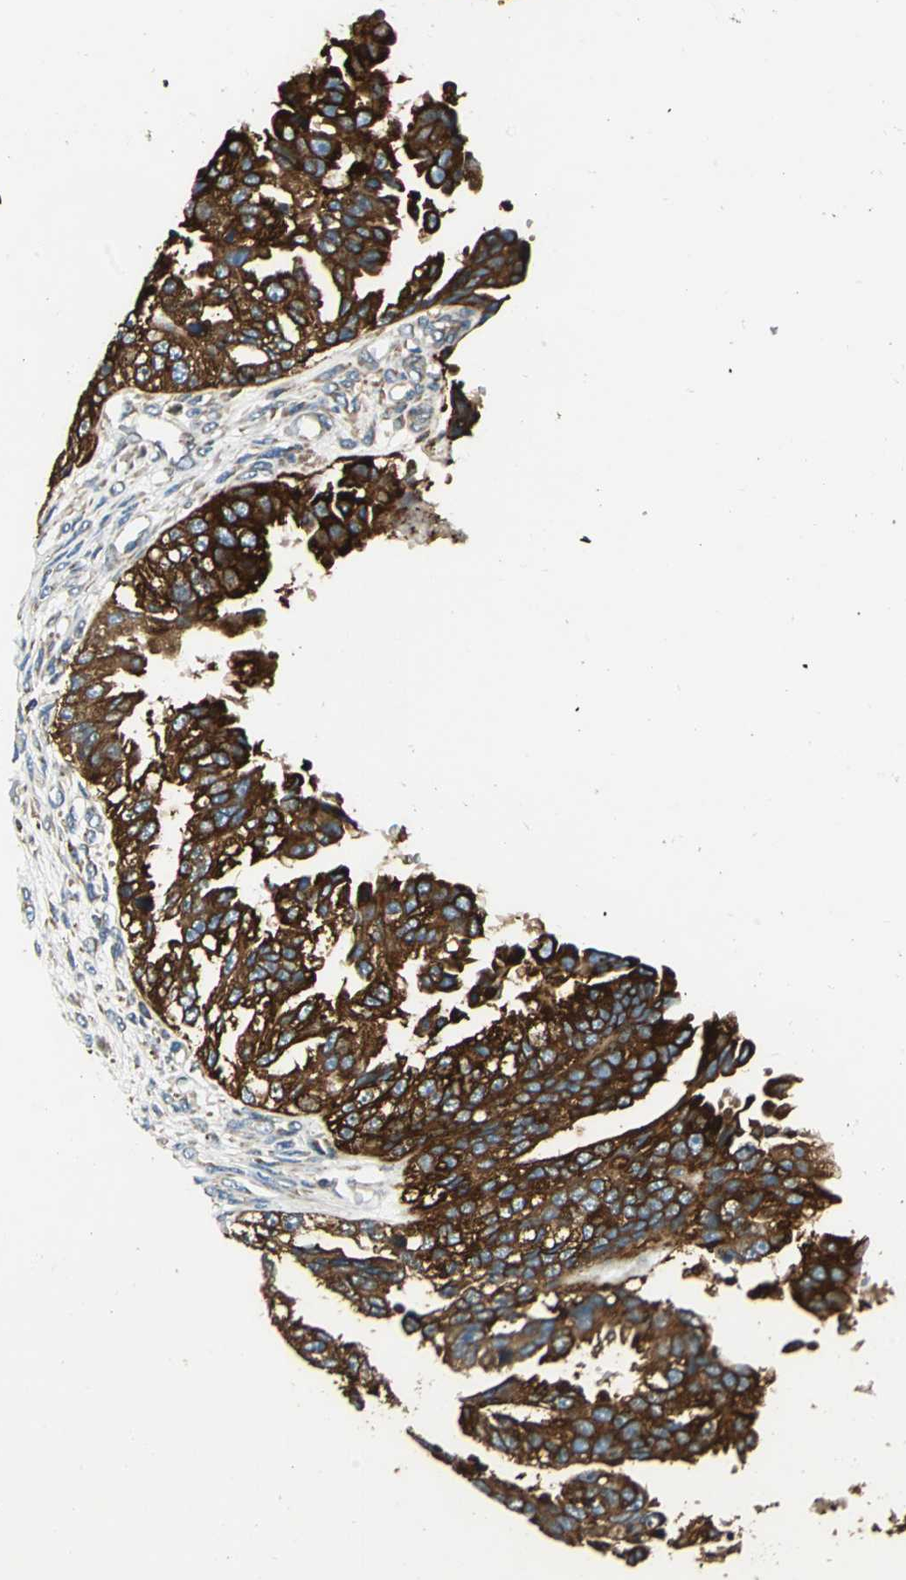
{"staining": {"intensity": "strong", "quantity": ">75%", "location": "cytoplasmic/membranous"}, "tissue": "ovarian cancer", "cell_type": "Tumor cells", "image_type": "cancer", "snomed": [{"axis": "morphology", "description": "Cystadenocarcinoma, serous, NOS"}, {"axis": "topography", "description": "Ovary"}], "caption": "Immunohistochemical staining of human ovarian cancer (serous cystadenocarcinoma) displays high levels of strong cytoplasmic/membranous protein staining in approximately >75% of tumor cells.", "gene": "PDIA4", "patient": {"sex": "female", "age": 58}}